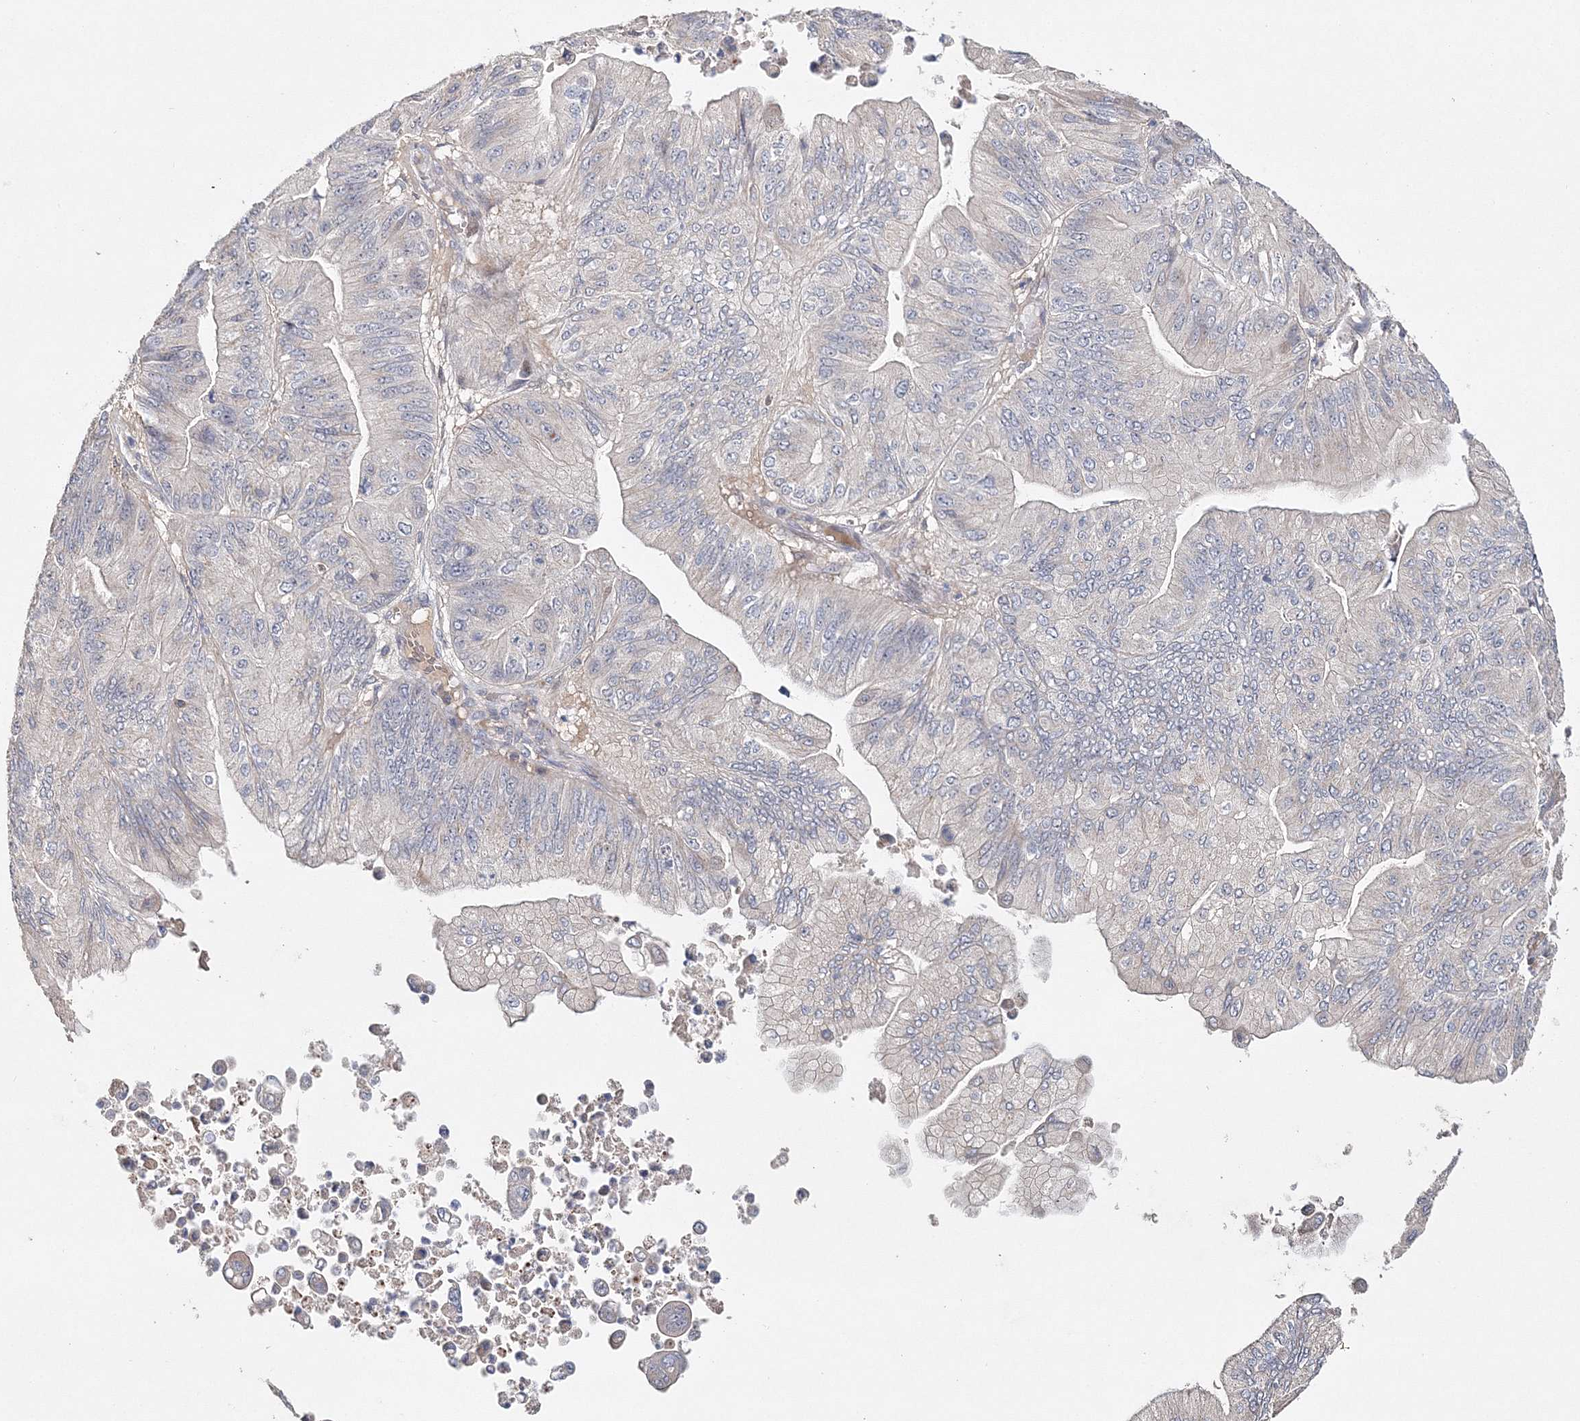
{"staining": {"intensity": "moderate", "quantity": "<25%", "location": "cytoplasmic/membranous"}, "tissue": "ovarian cancer", "cell_type": "Tumor cells", "image_type": "cancer", "snomed": [{"axis": "morphology", "description": "Cystadenocarcinoma, mucinous, NOS"}, {"axis": "topography", "description": "Ovary"}], "caption": "An image of human mucinous cystadenocarcinoma (ovarian) stained for a protein shows moderate cytoplasmic/membranous brown staining in tumor cells. The protein of interest is shown in brown color, while the nuclei are stained blue.", "gene": "GJB5", "patient": {"sex": "female", "age": 61}}